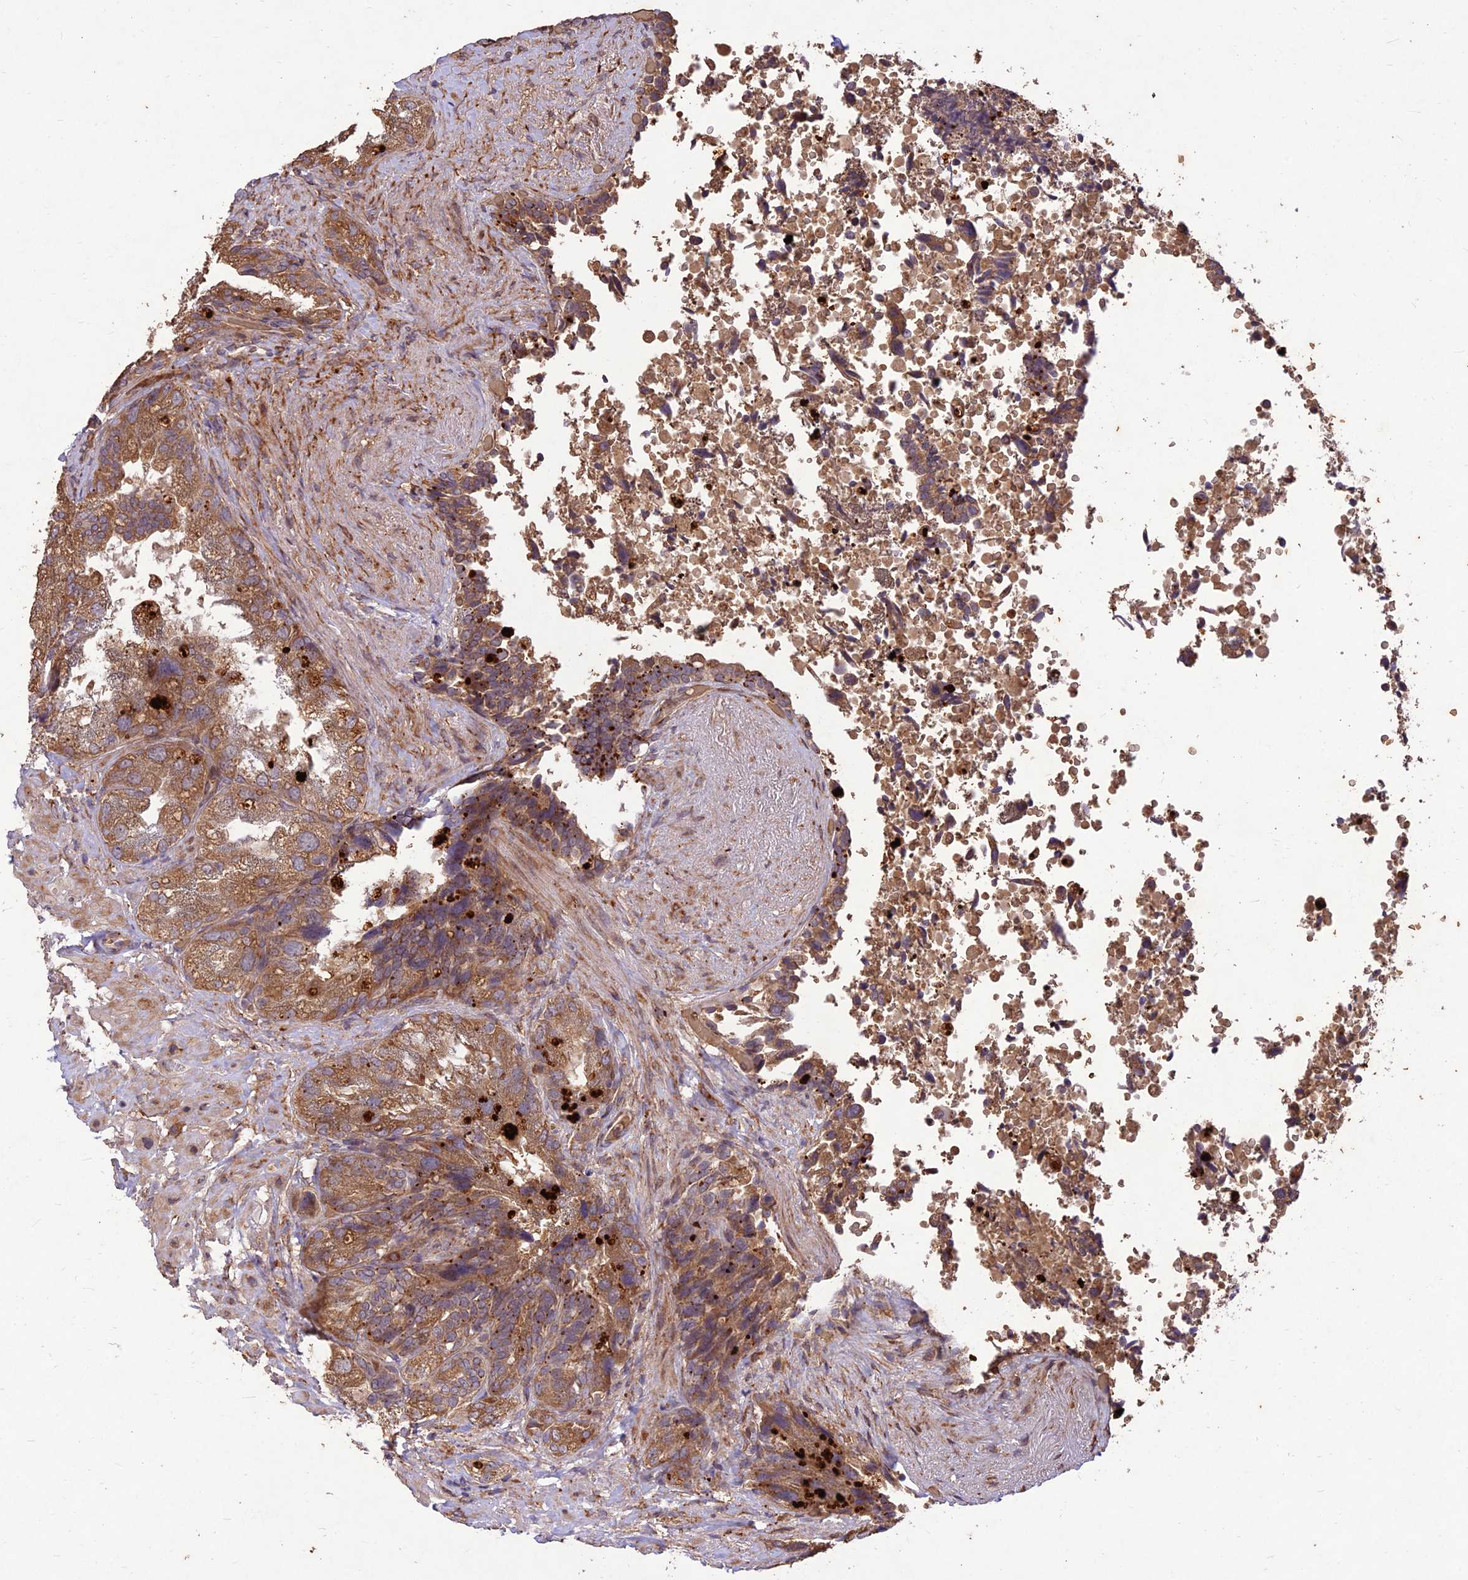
{"staining": {"intensity": "moderate", "quantity": ">75%", "location": "cytoplasmic/membranous"}, "tissue": "seminal vesicle", "cell_type": "Glandular cells", "image_type": "normal", "snomed": [{"axis": "morphology", "description": "Normal tissue, NOS"}, {"axis": "topography", "description": "Seminal veicle"}, {"axis": "topography", "description": "Peripheral nerve tissue"}], "caption": "Immunohistochemistry (IHC) histopathology image of benign seminal vesicle: human seminal vesicle stained using IHC exhibits medium levels of moderate protein expression localized specifically in the cytoplasmic/membranous of glandular cells, appearing as a cytoplasmic/membranous brown color.", "gene": "PPP1R11", "patient": {"sex": "male", "age": 63}}